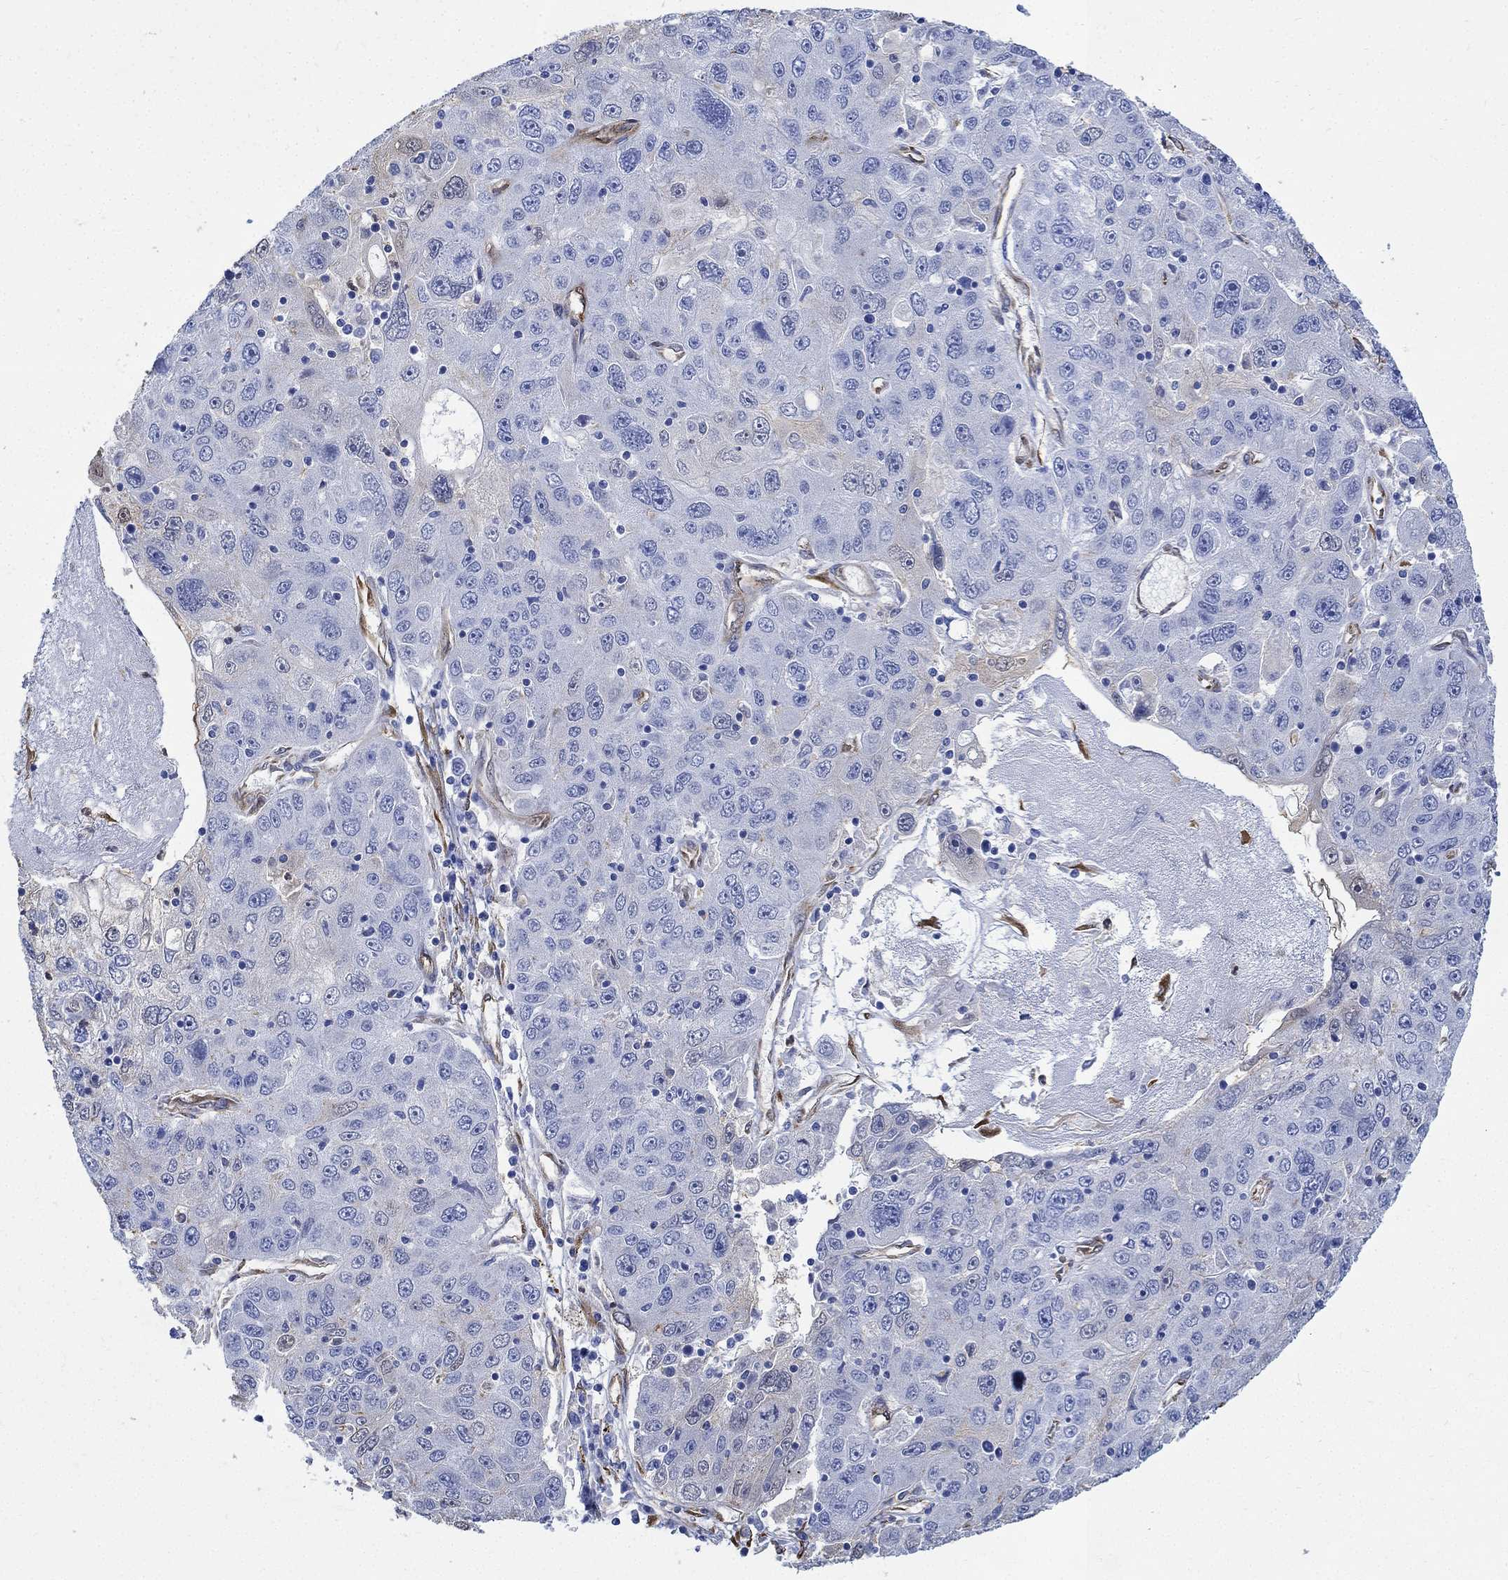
{"staining": {"intensity": "weak", "quantity": "<25%", "location": "cytoplasmic/membranous"}, "tissue": "stomach cancer", "cell_type": "Tumor cells", "image_type": "cancer", "snomed": [{"axis": "morphology", "description": "Adenocarcinoma, NOS"}, {"axis": "topography", "description": "Stomach"}], "caption": "High power microscopy photomicrograph of an immunohistochemistry (IHC) micrograph of stomach cancer (adenocarcinoma), revealing no significant positivity in tumor cells.", "gene": "TGM2", "patient": {"sex": "male", "age": 56}}